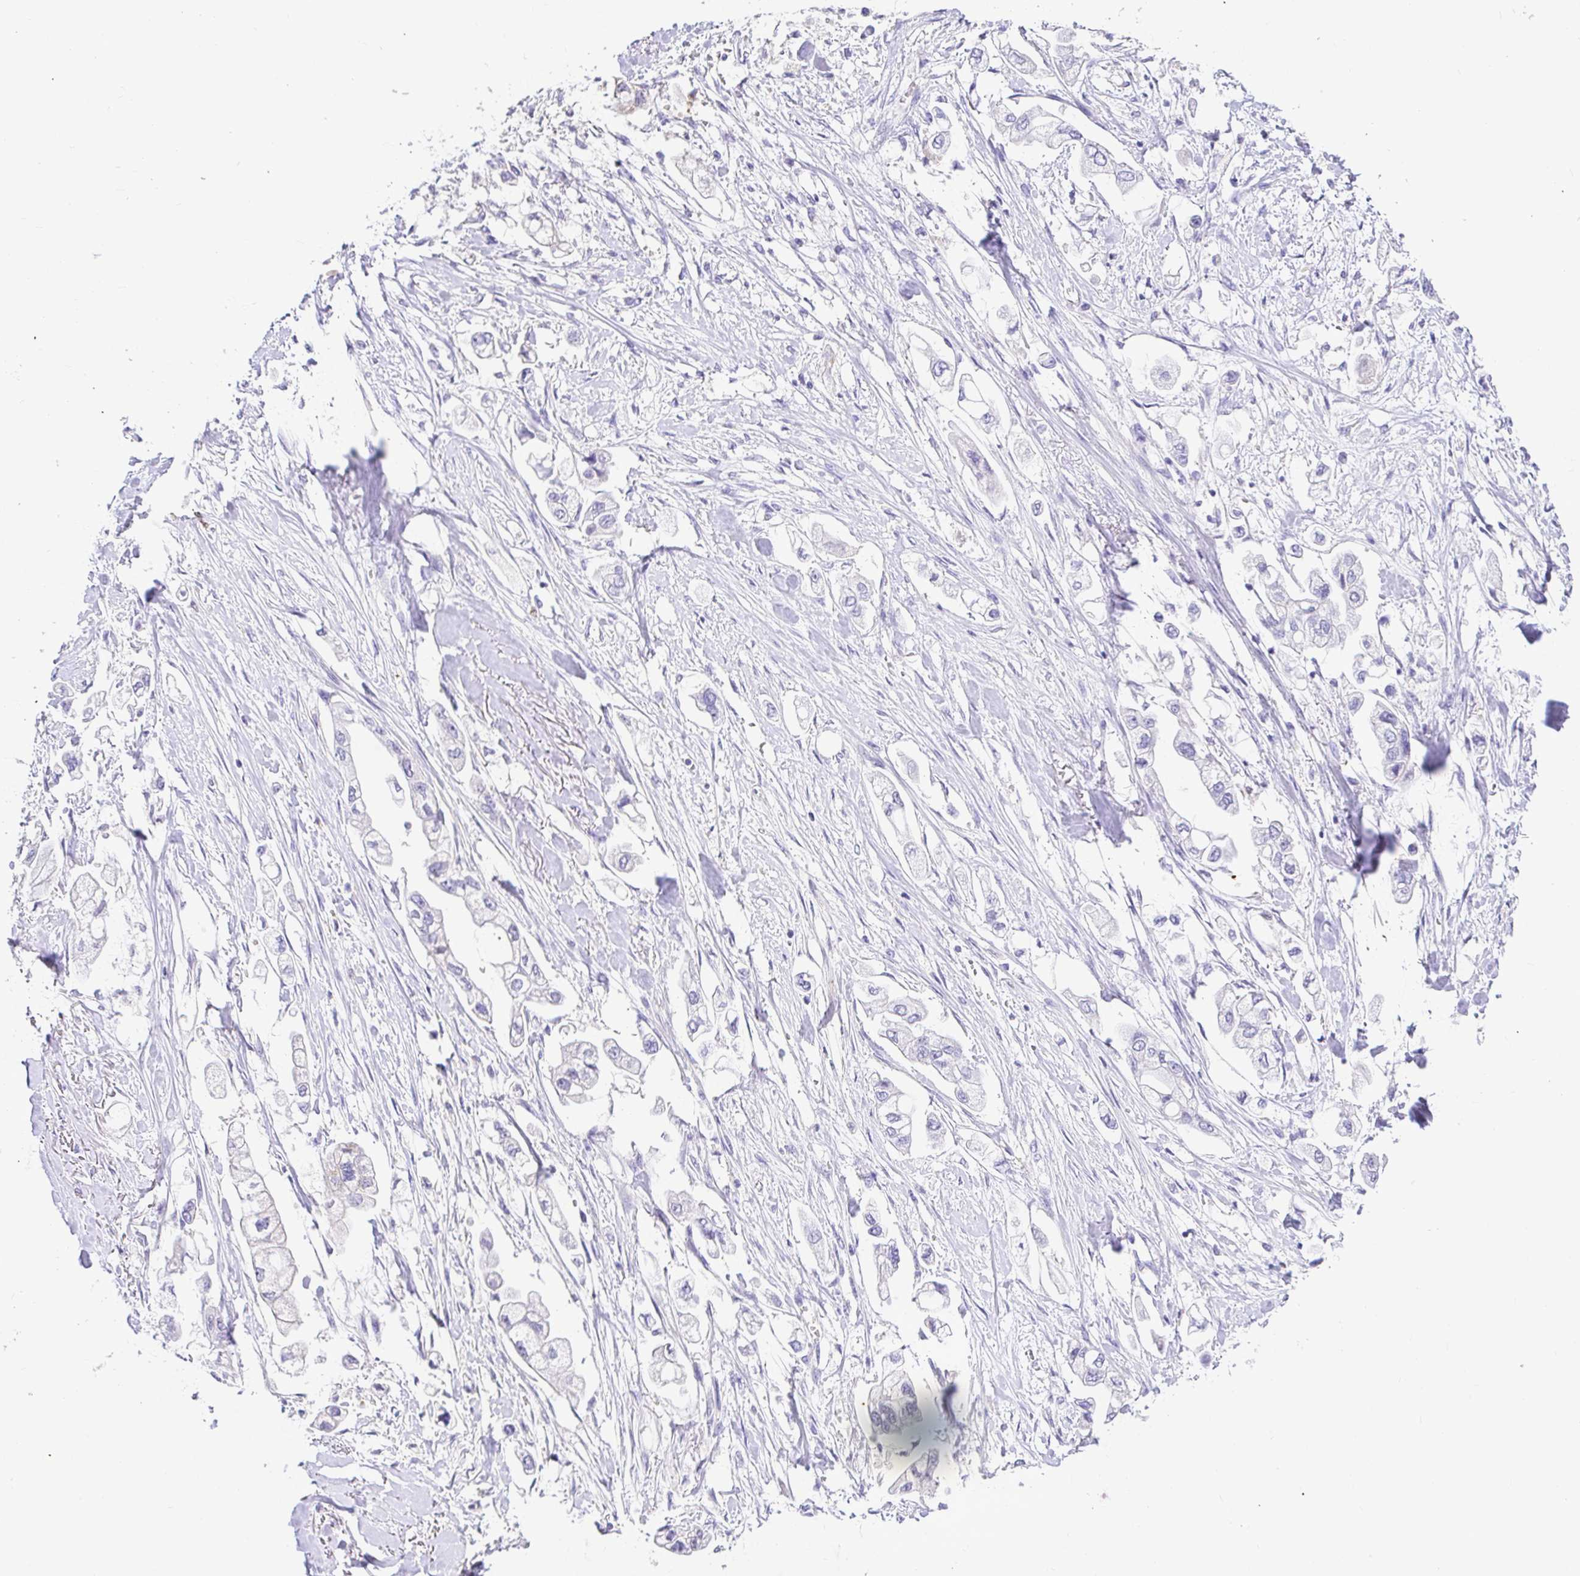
{"staining": {"intensity": "negative", "quantity": "none", "location": "none"}, "tissue": "stomach cancer", "cell_type": "Tumor cells", "image_type": "cancer", "snomed": [{"axis": "morphology", "description": "Adenocarcinoma, NOS"}, {"axis": "topography", "description": "Stomach"}], "caption": "Immunohistochemistry (IHC) histopathology image of human adenocarcinoma (stomach) stained for a protein (brown), which shows no expression in tumor cells.", "gene": "CDO1", "patient": {"sex": "male", "age": 62}}